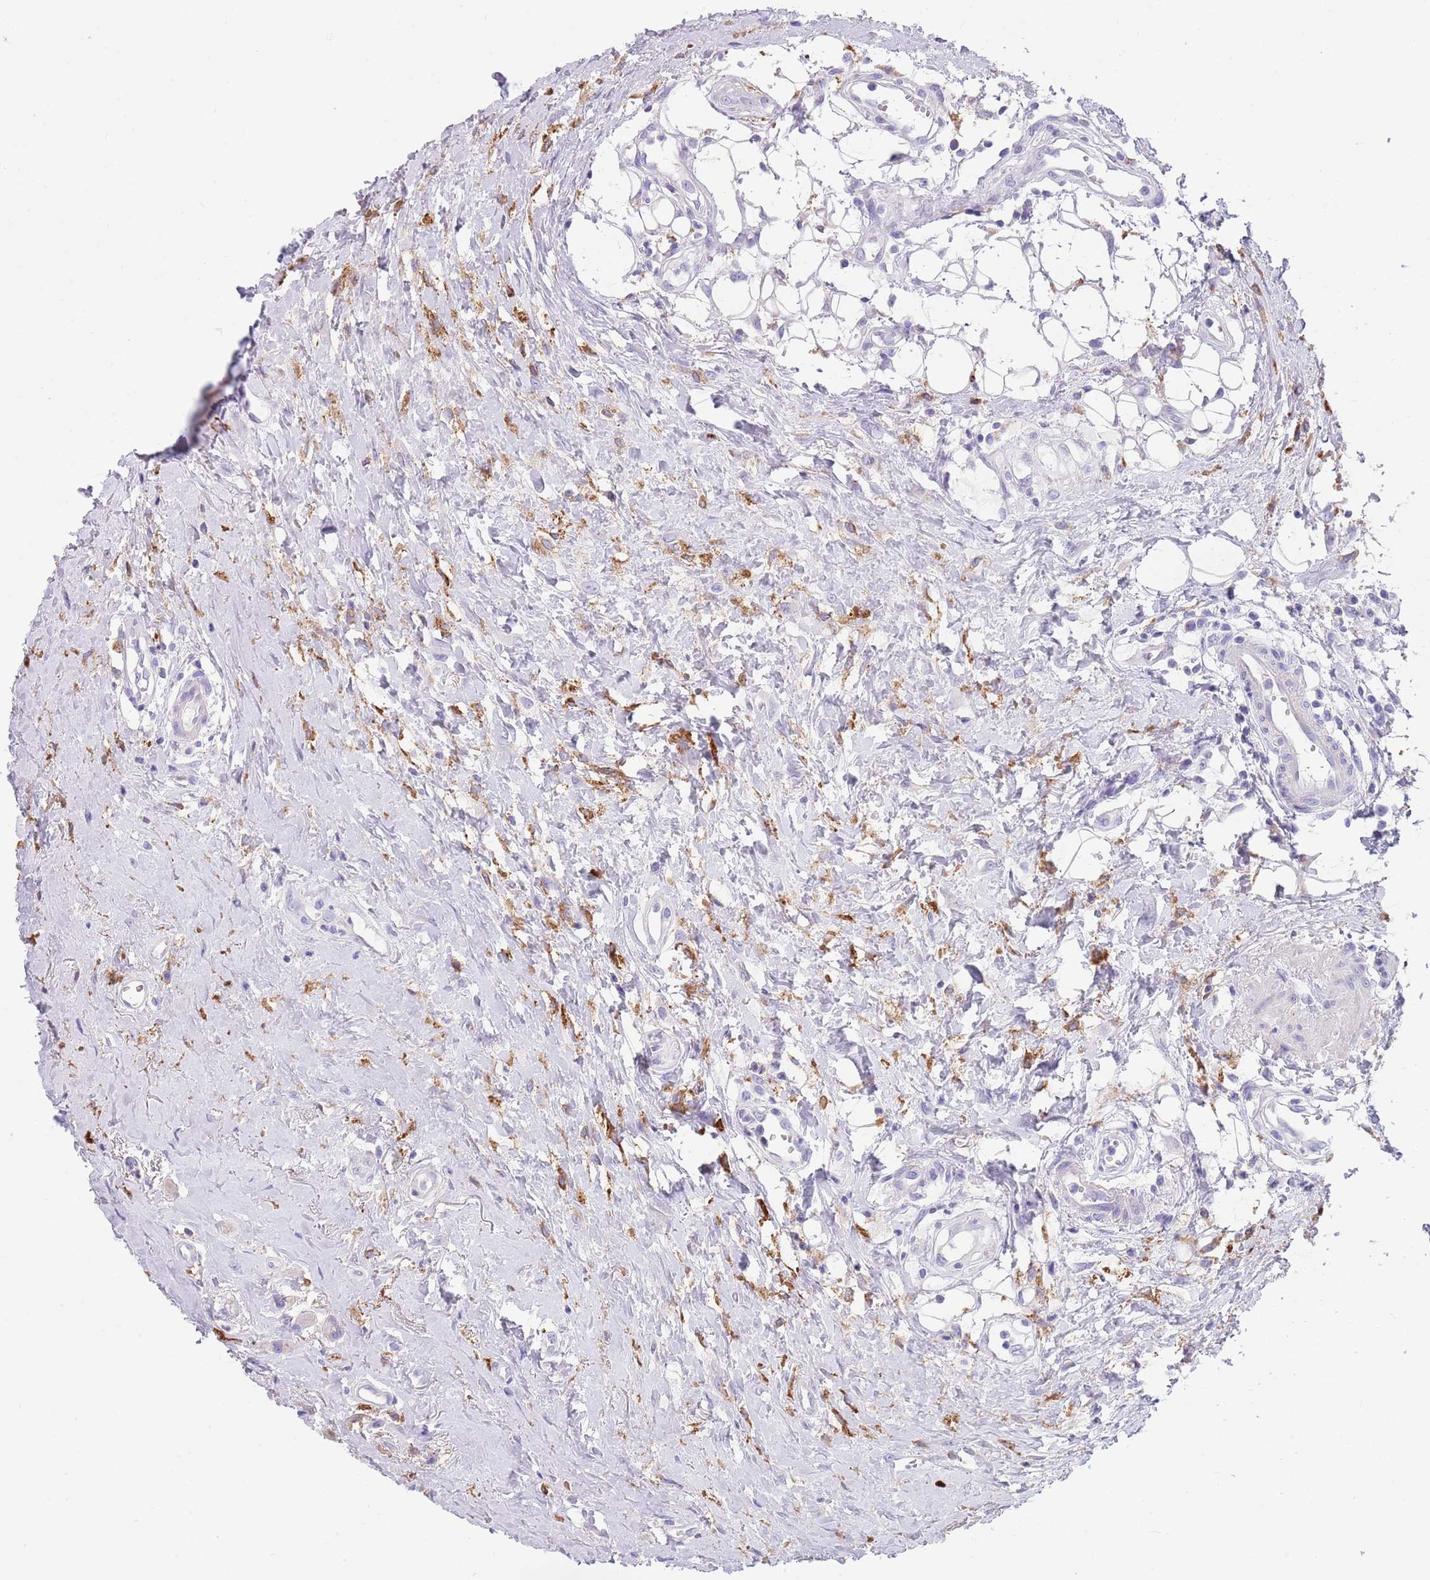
{"staining": {"intensity": "negative", "quantity": "none", "location": "none"}, "tissue": "head and neck cancer", "cell_type": "Tumor cells", "image_type": "cancer", "snomed": [{"axis": "morphology", "description": "Squamous cell carcinoma, NOS"}, {"axis": "topography", "description": "Head-Neck"}], "caption": "Head and neck cancer (squamous cell carcinoma) stained for a protein using immunohistochemistry (IHC) reveals no staining tumor cells.", "gene": "CPXM2", "patient": {"sex": "female", "age": 70}}